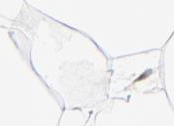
{"staining": {"intensity": "moderate", "quantity": ">75%", "location": "nuclear"}, "tissue": "adipose tissue", "cell_type": "Adipocytes", "image_type": "normal", "snomed": [{"axis": "morphology", "description": "Normal tissue, NOS"}, {"axis": "morphology", "description": "Duct carcinoma"}, {"axis": "topography", "description": "Breast"}, {"axis": "topography", "description": "Adipose tissue"}], "caption": "Adipose tissue stained for a protein (brown) displays moderate nuclear positive positivity in about >75% of adipocytes.", "gene": "MIDEAS", "patient": {"sex": "female", "age": 37}}